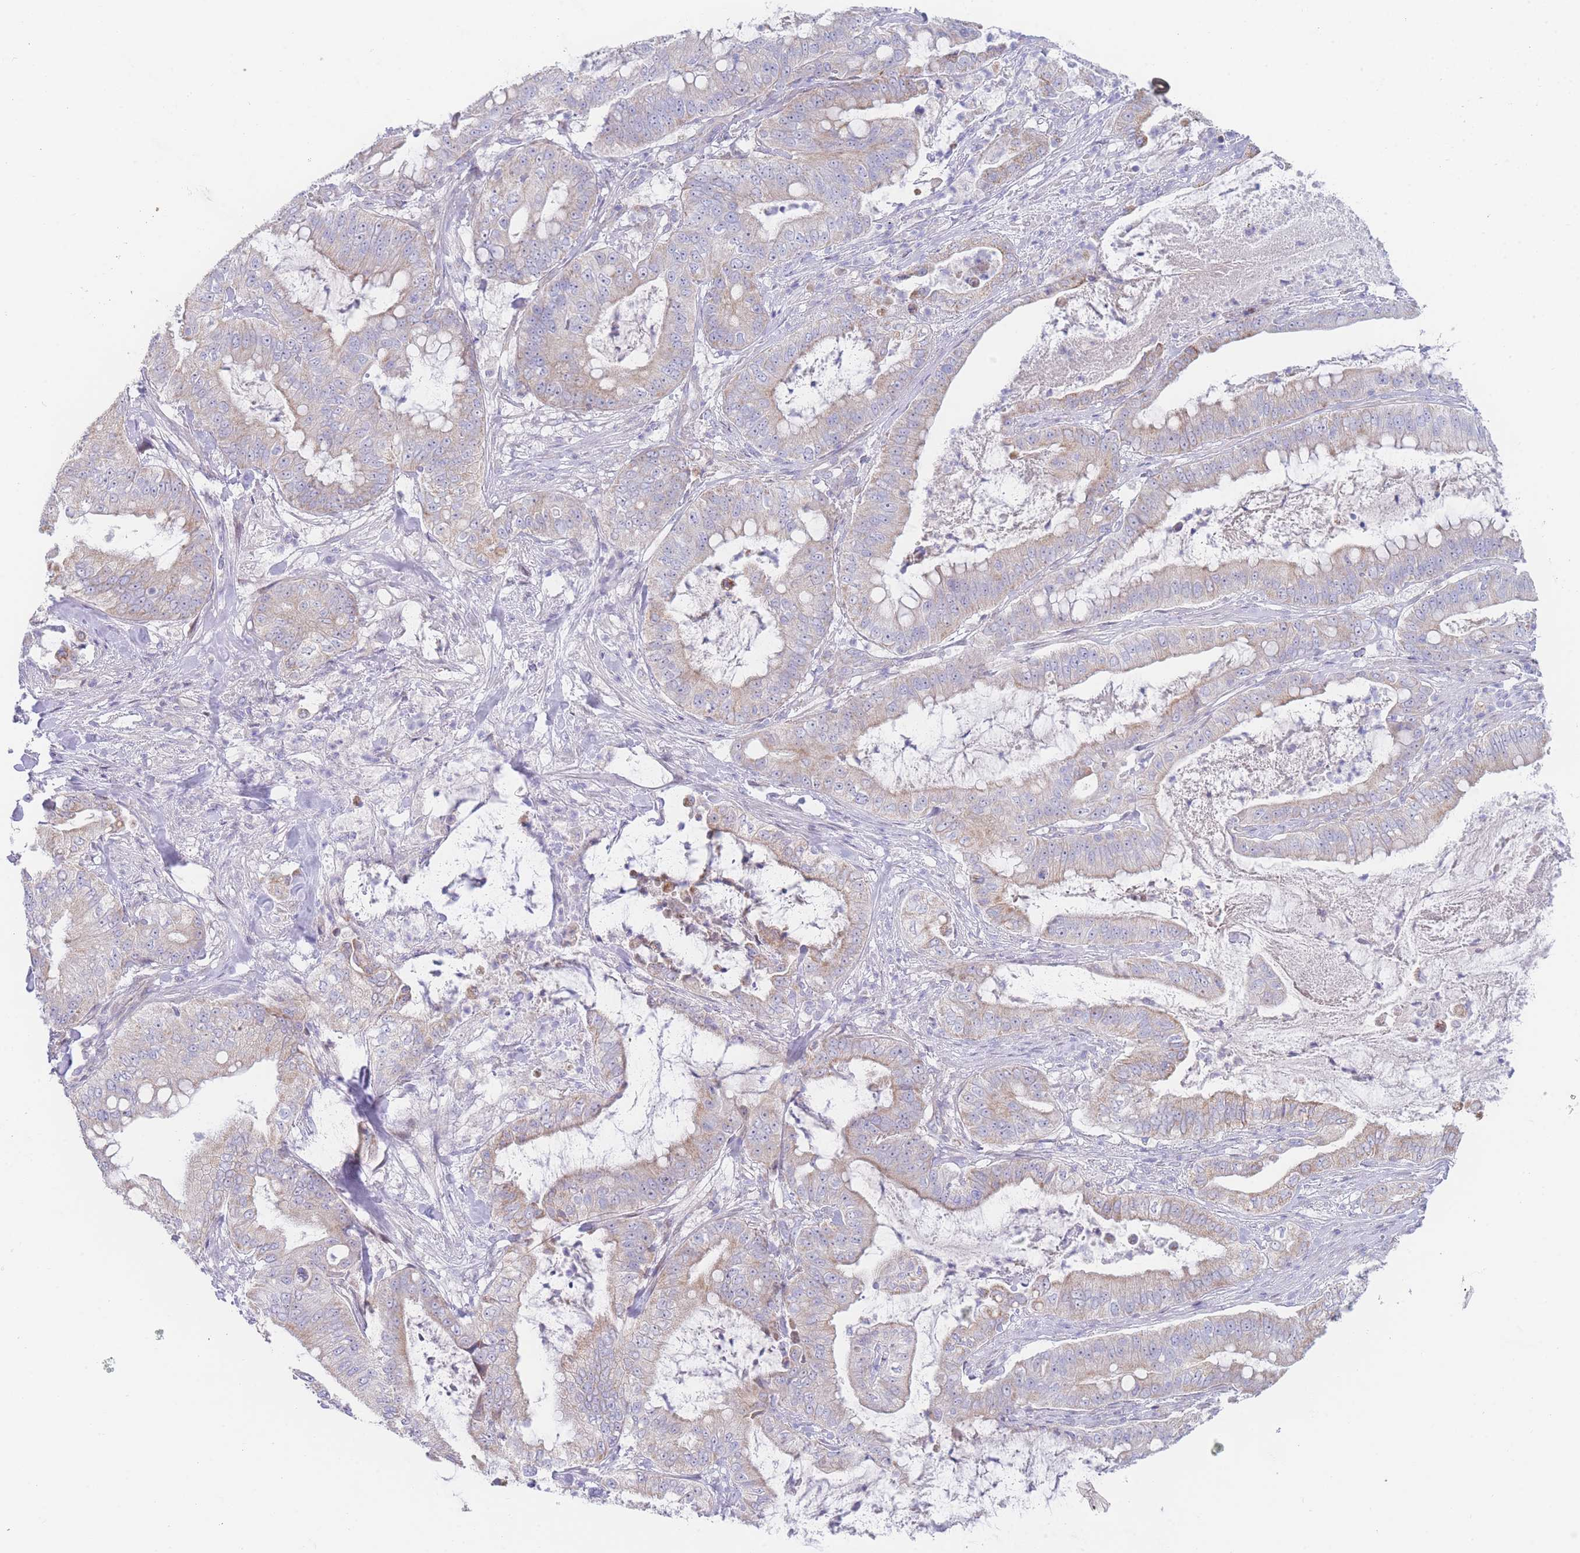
{"staining": {"intensity": "weak", "quantity": "25%-75%", "location": "cytoplasmic/membranous"}, "tissue": "pancreatic cancer", "cell_type": "Tumor cells", "image_type": "cancer", "snomed": [{"axis": "morphology", "description": "Adenocarcinoma, NOS"}, {"axis": "topography", "description": "Pancreas"}], "caption": "Immunohistochemical staining of pancreatic cancer shows weak cytoplasmic/membranous protein positivity in approximately 25%-75% of tumor cells.", "gene": "GPAM", "patient": {"sex": "male", "age": 71}}